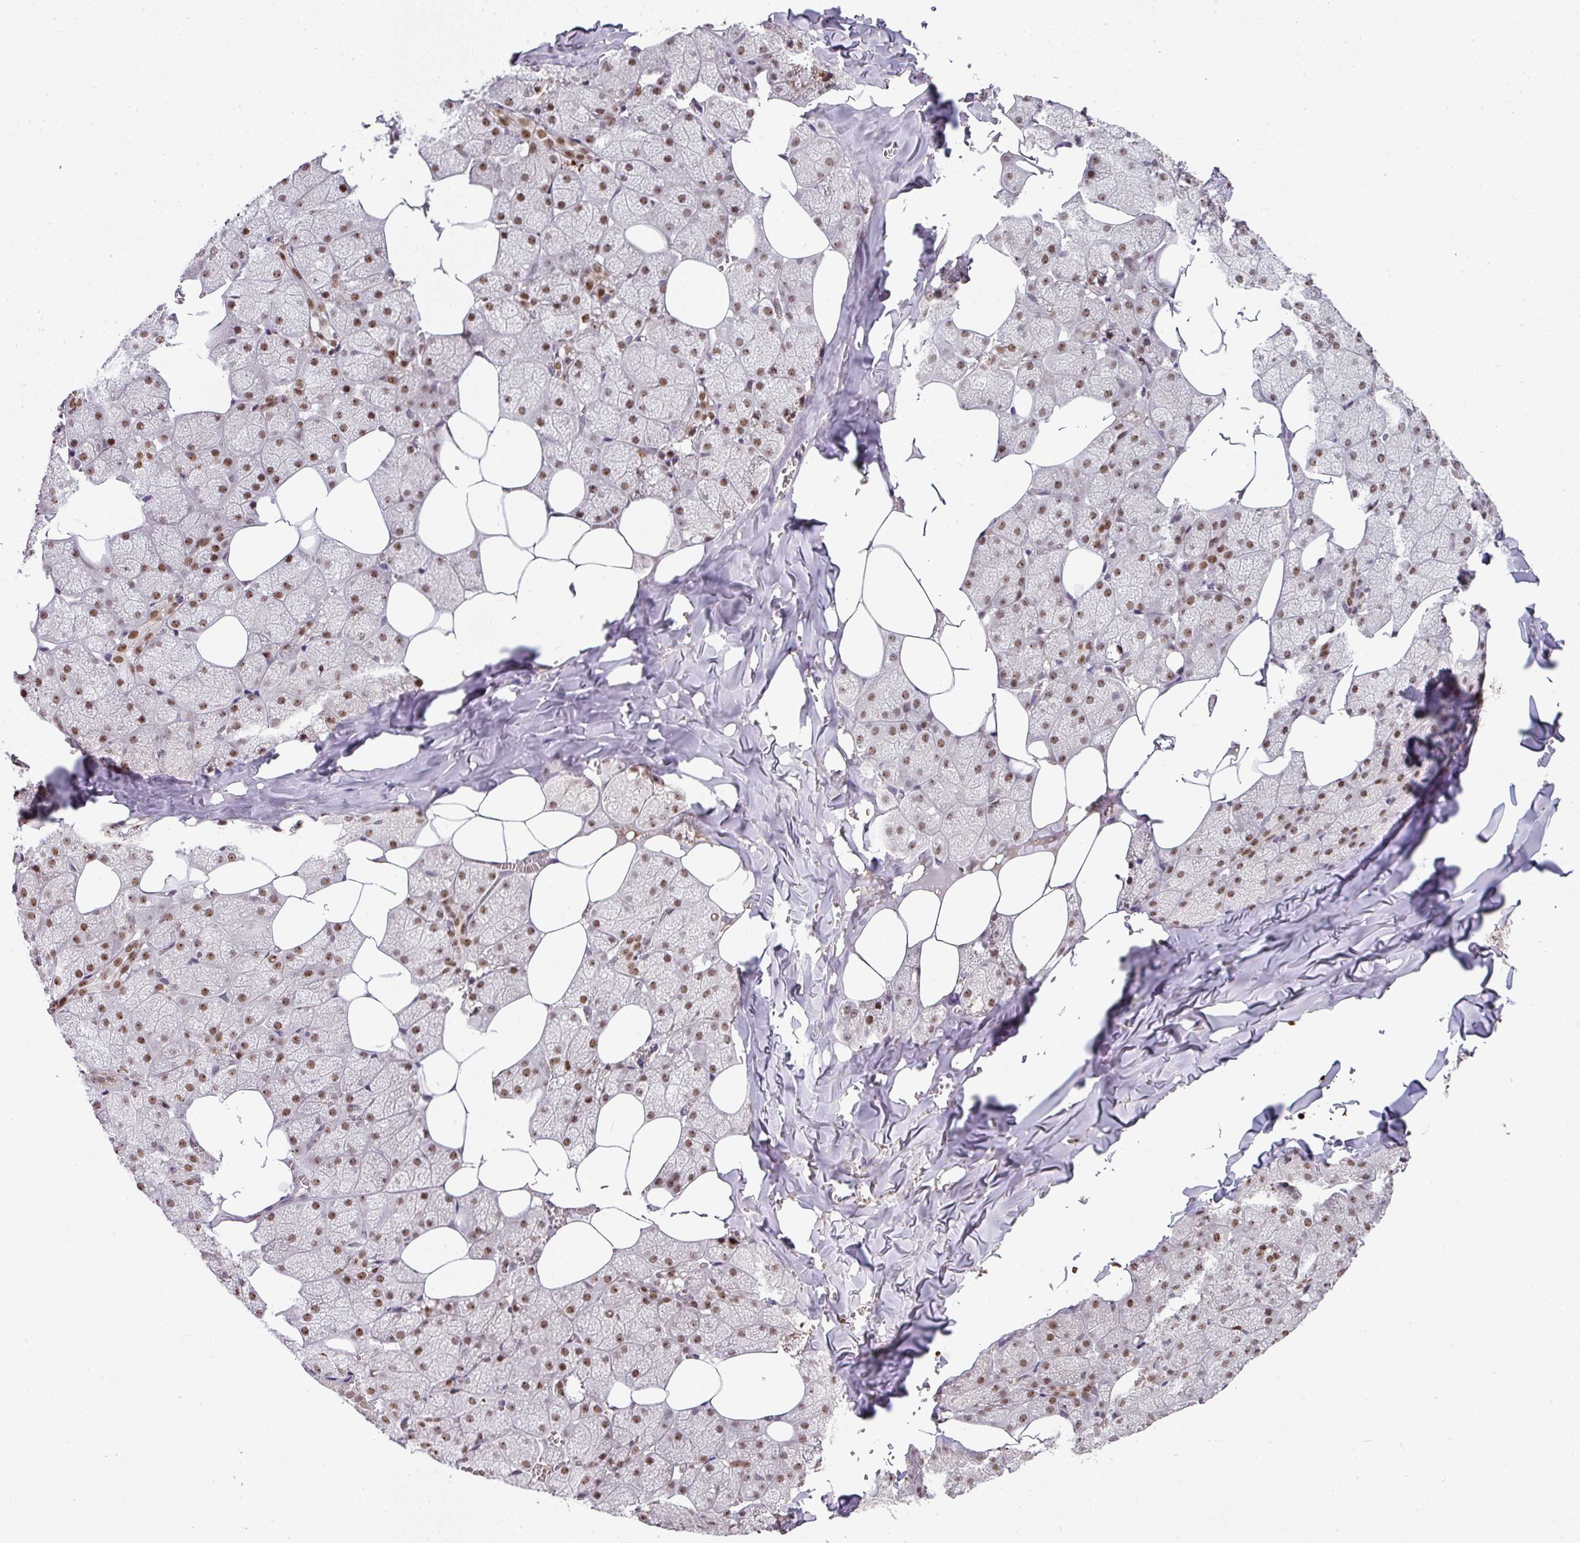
{"staining": {"intensity": "moderate", "quantity": ">75%", "location": "nuclear"}, "tissue": "salivary gland", "cell_type": "Glandular cells", "image_type": "normal", "snomed": [{"axis": "morphology", "description": "Normal tissue, NOS"}, {"axis": "topography", "description": "Salivary gland"}, {"axis": "topography", "description": "Peripheral nerve tissue"}], "caption": "The micrograph shows a brown stain indicating the presence of a protein in the nuclear of glandular cells in salivary gland. (DAB IHC, brown staining for protein, blue staining for nuclei).", "gene": "NEIL1", "patient": {"sex": "male", "age": 38}}